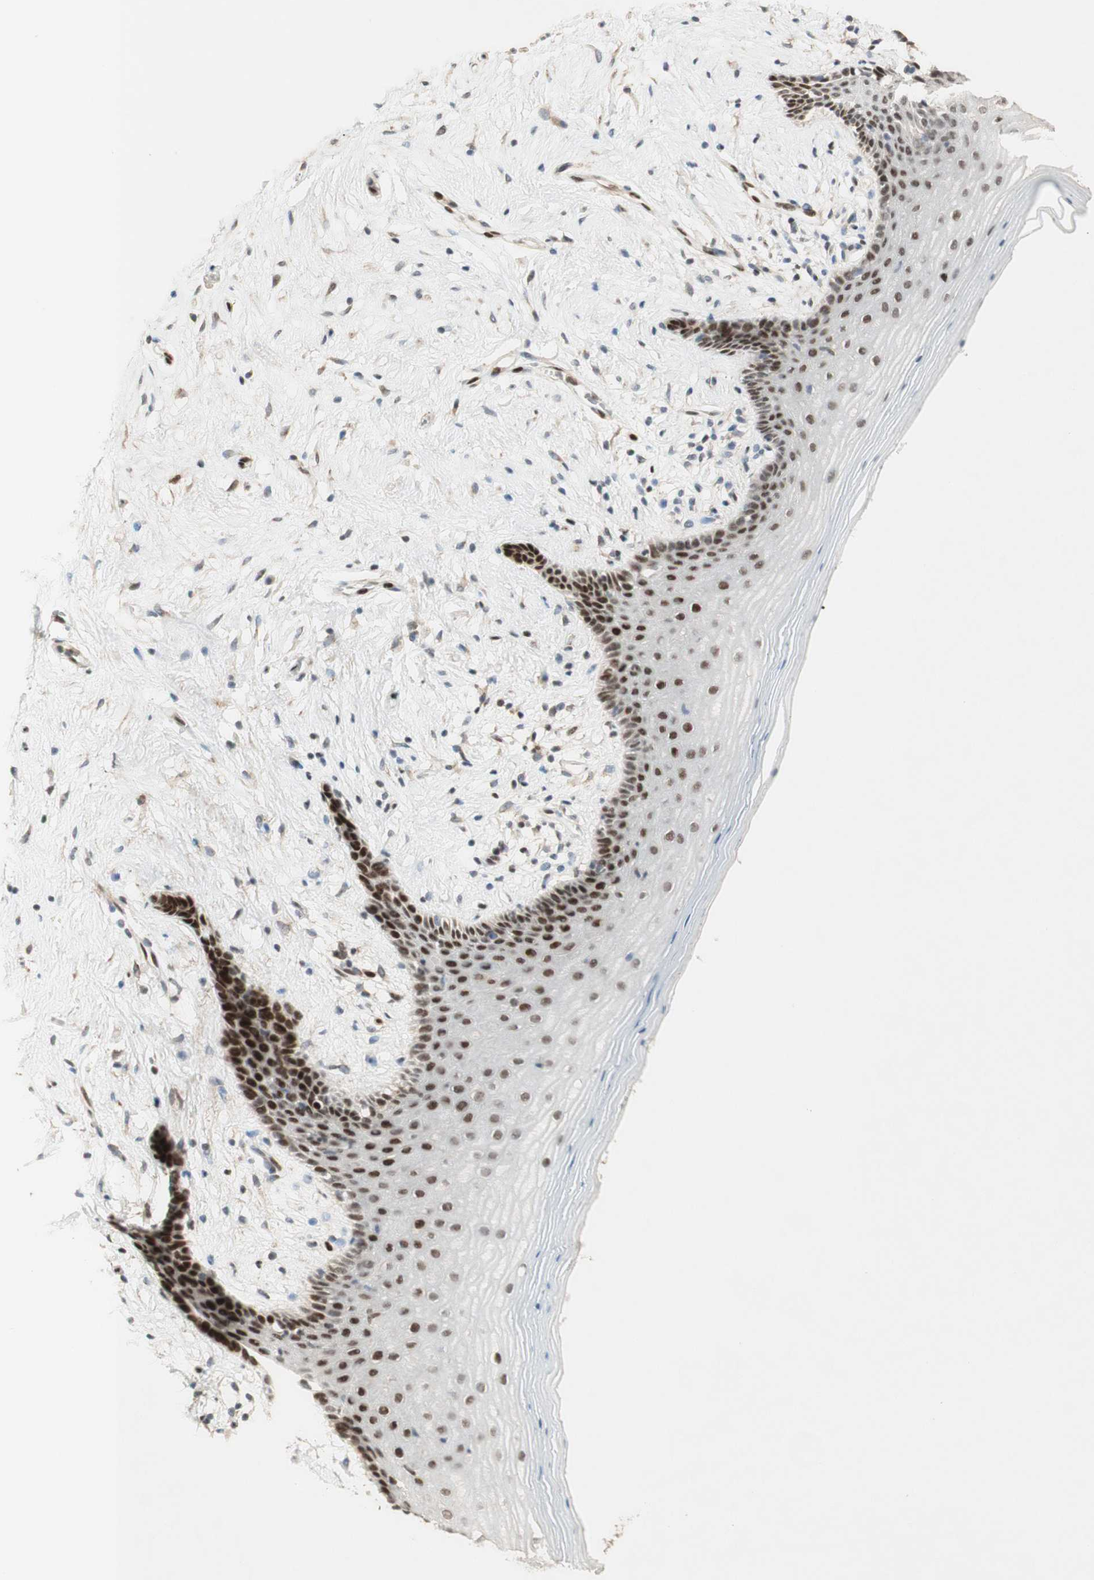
{"staining": {"intensity": "strong", "quantity": ">75%", "location": "nuclear"}, "tissue": "vagina", "cell_type": "Squamous epithelial cells", "image_type": "normal", "snomed": [{"axis": "morphology", "description": "Normal tissue, NOS"}, {"axis": "topography", "description": "Vagina"}], "caption": "Protein staining of unremarkable vagina demonstrates strong nuclear positivity in about >75% of squamous epithelial cells.", "gene": "FOXP1", "patient": {"sex": "female", "age": 44}}